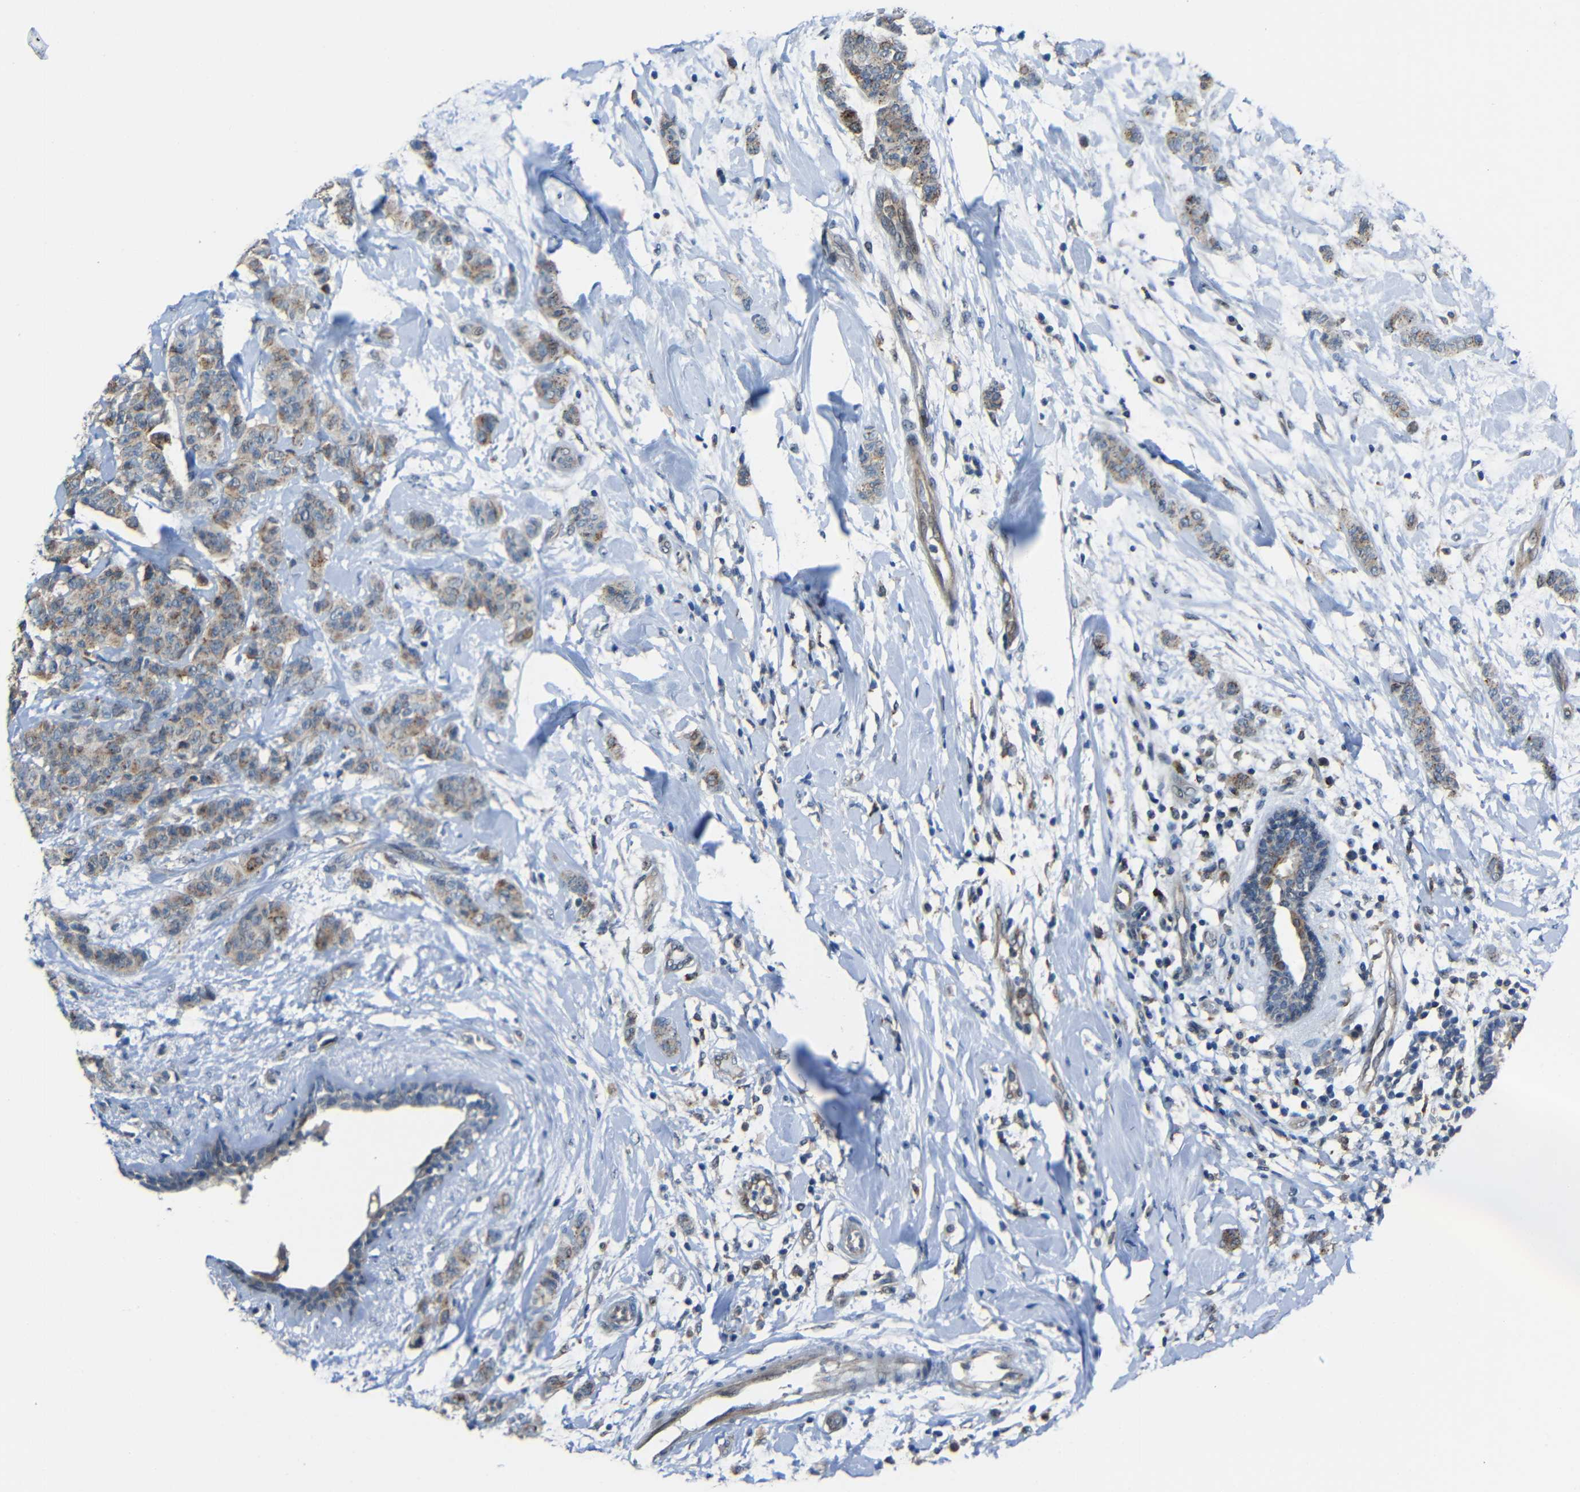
{"staining": {"intensity": "moderate", "quantity": ">75%", "location": "cytoplasmic/membranous"}, "tissue": "breast cancer", "cell_type": "Tumor cells", "image_type": "cancer", "snomed": [{"axis": "morphology", "description": "Normal tissue, NOS"}, {"axis": "morphology", "description": "Duct carcinoma"}, {"axis": "topography", "description": "Breast"}], "caption": "Infiltrating ductal carcinoma (breast) stained with DAB (3,3'-diaminobenzidine) IHC reveals medium levels of moderate cytoplasmic/membranous positivity in approximately >75% of tumor cells. (DAB IHC with brightfield microscopy, high magnification).", "gene": "DNAJC5", "patient": {"sex": "female", "age": 40}}